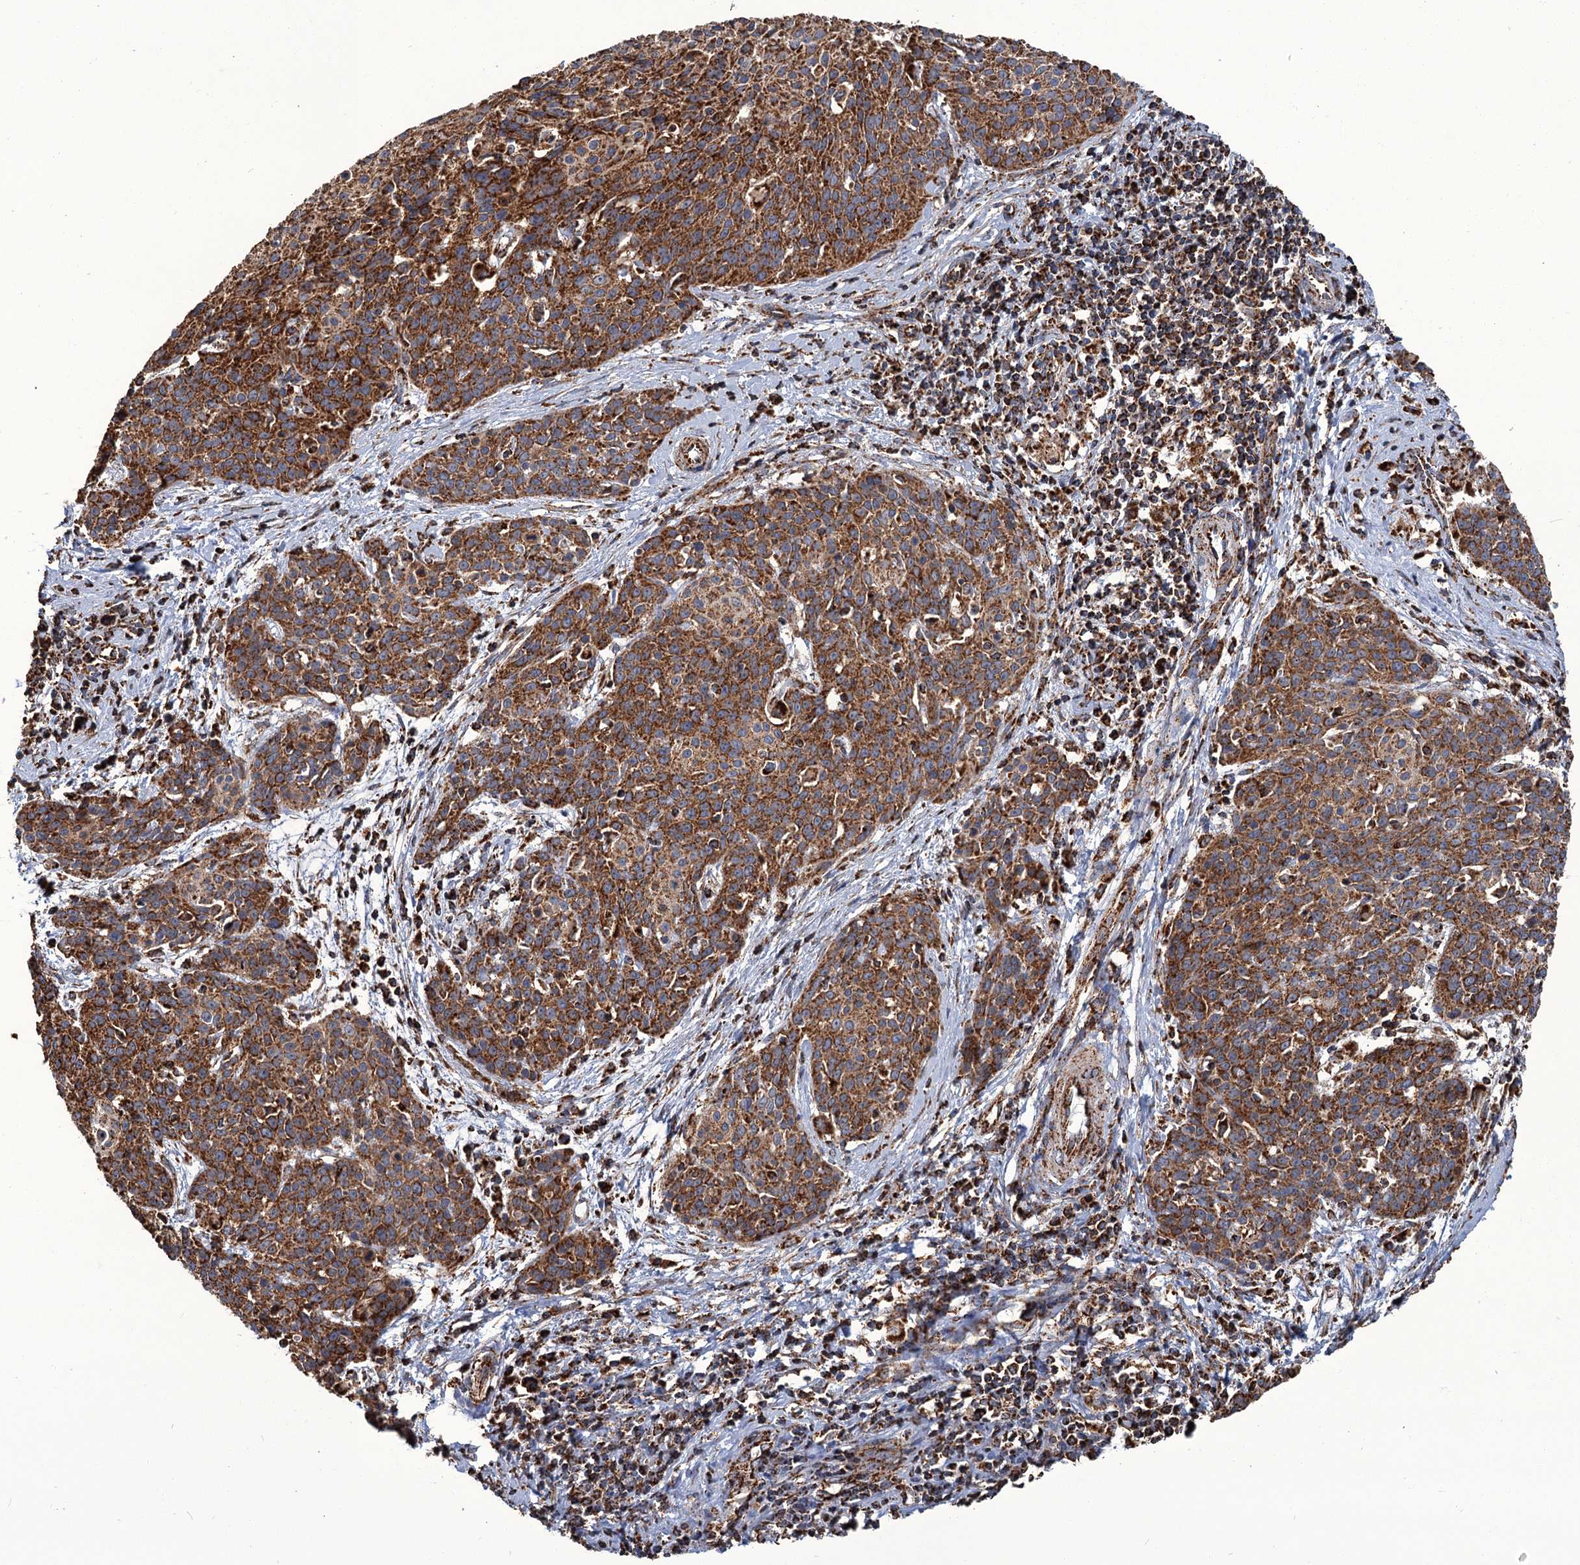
{"staining": {"intensity": "moderate", "quantity": ">75%", "location": "cytoplasmic/membranous"}, "tissue": "cervical cancer", "cell_type": "Tumor cells", "image_type": "cancer", "snomed": [{"axis": "morphology", "description": "Squamous cell carcinoma, NOS"}, {"axis": "topography", "description": "Cervix"}], "caption": "Cervical cancer was stained to show a protein in brown. There is medium levels of moderate cytoplasmic/membranous positivity in about >75% of tumor cells.", "gene": "APH1A", "patient": {"sex": "female", "age": 38}}